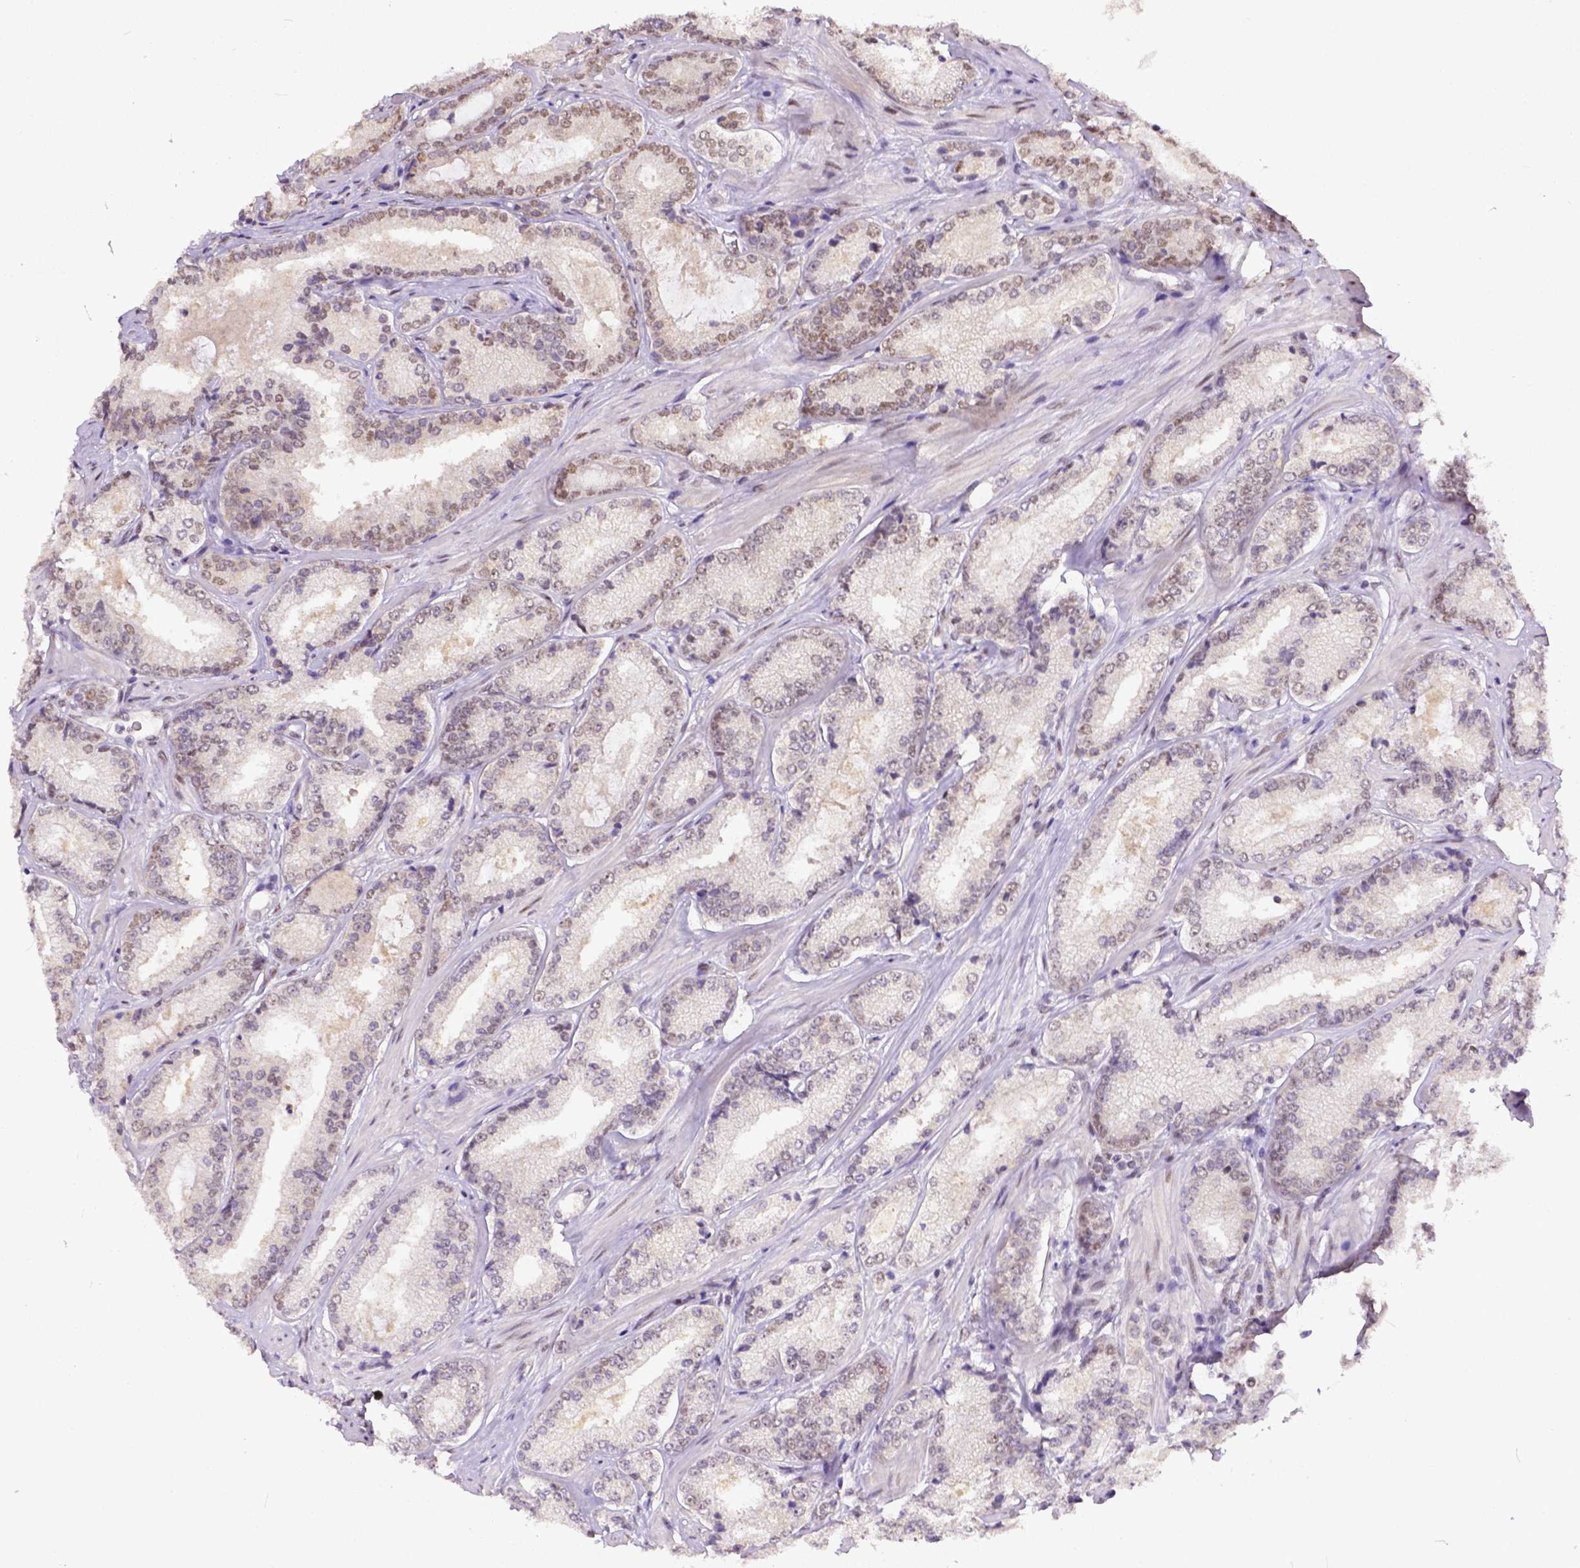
{"staining": {"intensity": "weak", "quantity": "25%-75%", "location": "nuclear"}, "tissue": "prostate cancer", "cell_type": "Tumor cells", "image_type": "cancer", "snomed": [{"axis": "morphology", "description": "Adenocarcinoma, Low grade"}, {"axis": "topography", "description": "Prostate"}], "caption": "A micrograph of human low-grade adenocarcinoma (prostate) stained for a protein displays weak nuclear brown staining in tumor cells.", "gene": "ERCC1", "patient": {"sex": "male", "age": 56}}